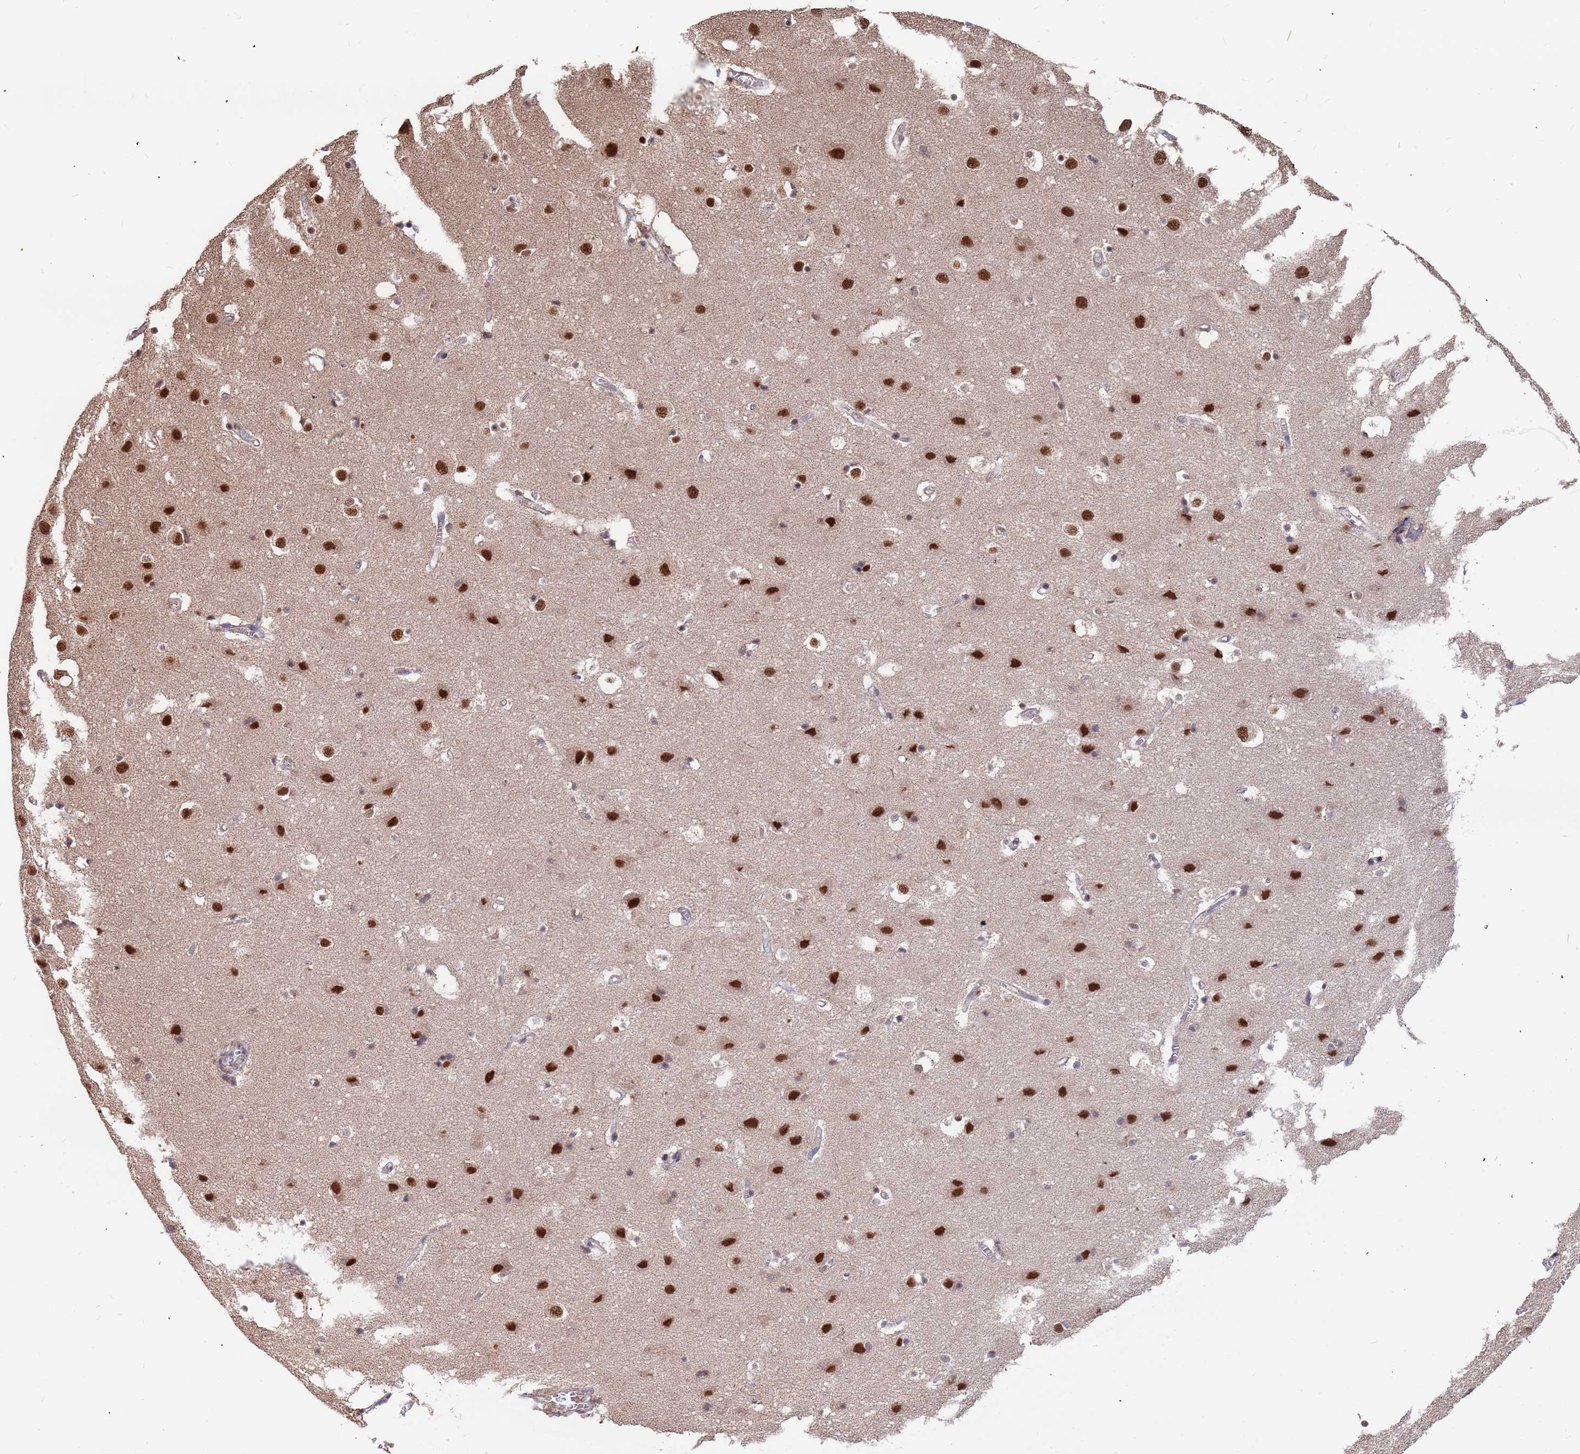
{"staining": {"intensity": "negative", "quantity": "none", "location": "none"}, "tissue": "cerebral cortex", "cell_type": "Endothelial cells", "image_type": "normal", "snomed": [{"axis": "morphology", "description": "Normal tissue, NOS"}, {"axis": "topography", "description": "Cerebral cortex"}], "caption": "Immunohistochemistry (IHC) of benign human cerebral cortex displays no expression in endothelial cells.", "gene": "DENND2B", "patient": {"sex": "male", "age": 54}}